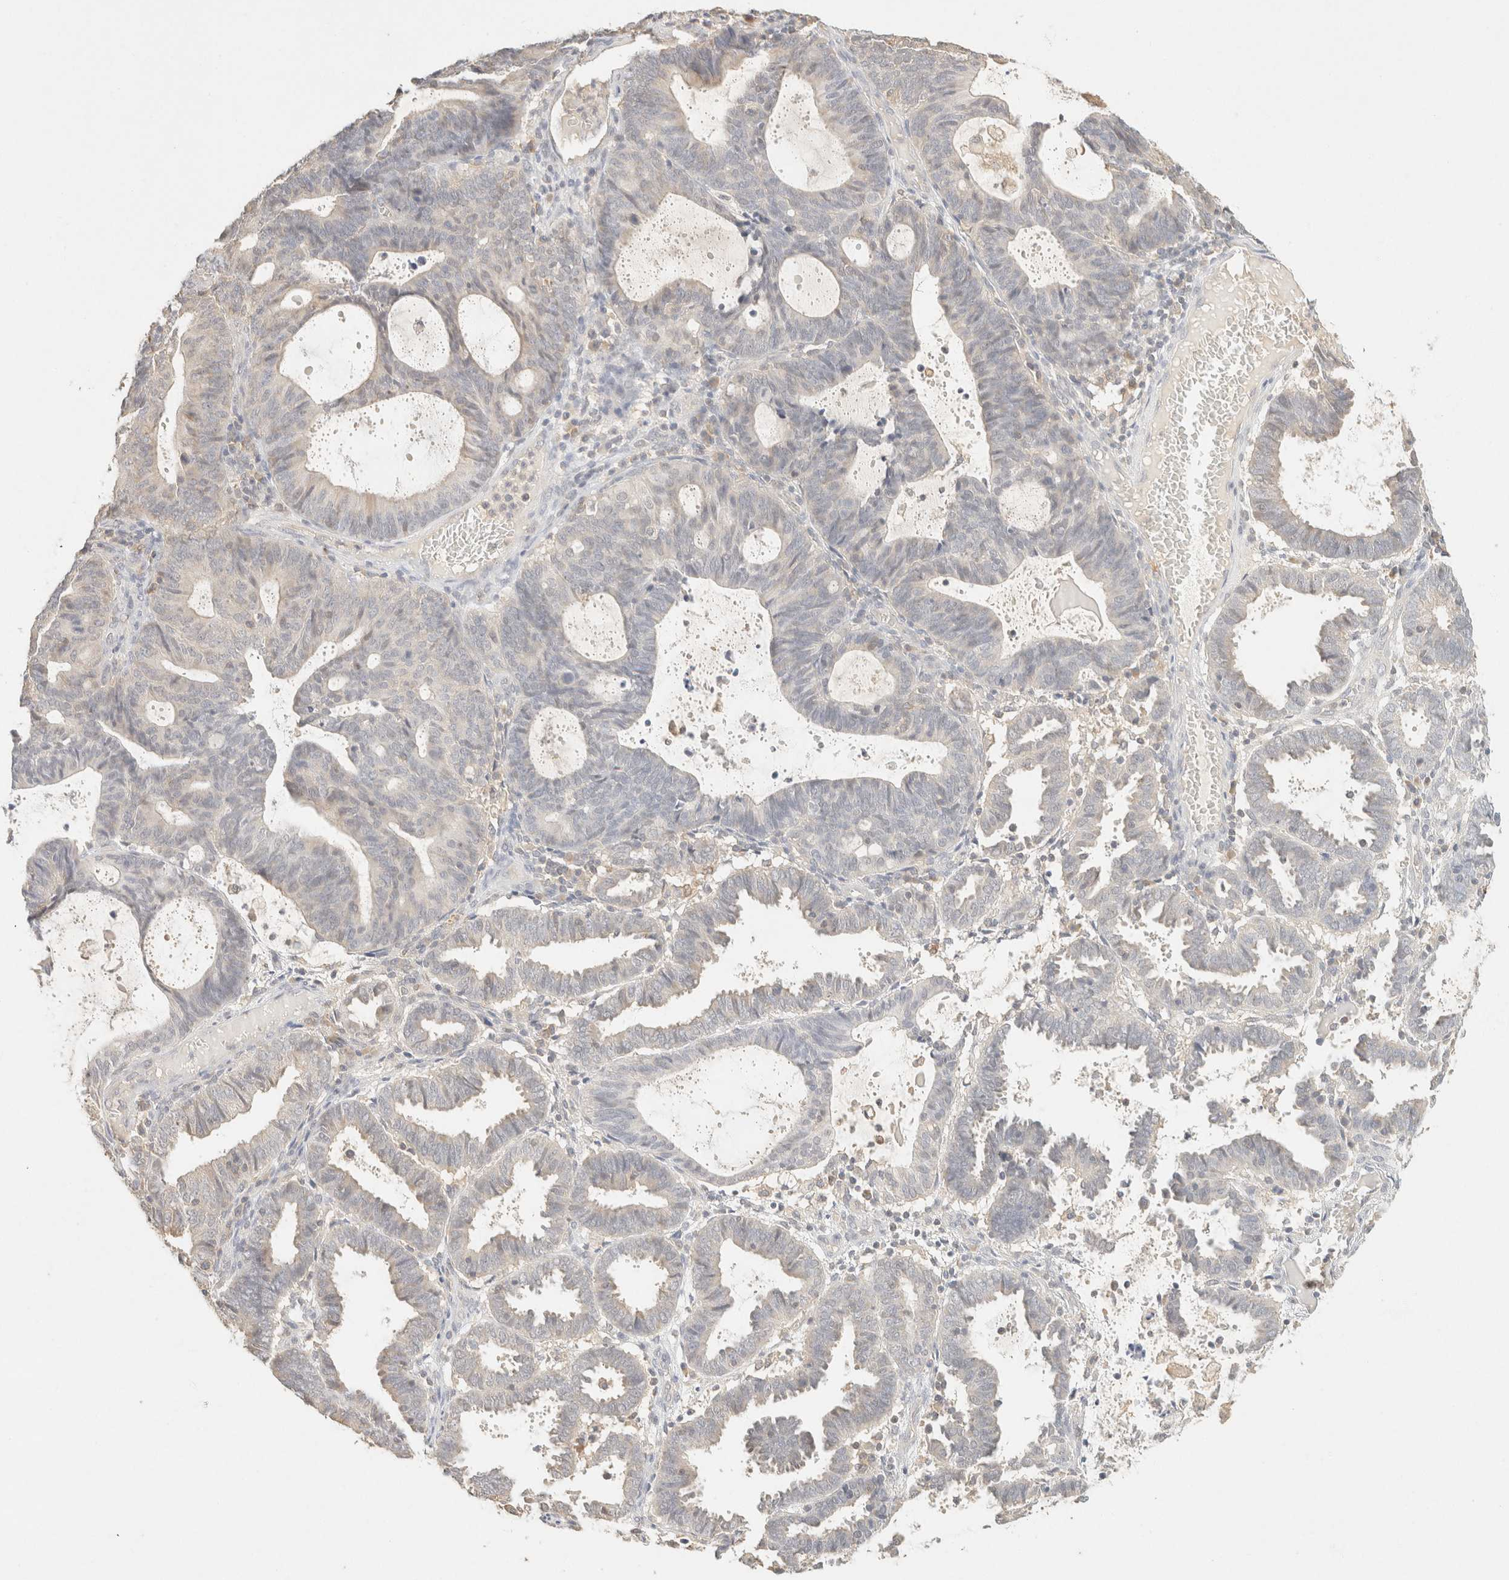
{"staining": {"intensity": "negative", "quantity": "none", "location": "none"}, "tissue": "endometrial cancer", "cell_type": "Tumor cells", "image_type": "cancer", "snomed": [{"axis": "morphology", "description": "Adenocarcinoma, NOS"}, {"axis": "topography", "description": "Uterus"}], "caption": "Immunohistochemistry histopathology image of human adenocarcinoma (endometrial) stained for a protein (brown), which shows no staining in tumor cells. (Immunohistochemistry, brightfield microscopy, high magnification).", "gene": "TIMD4", "patient": {"sex": "female", "age": 83}}